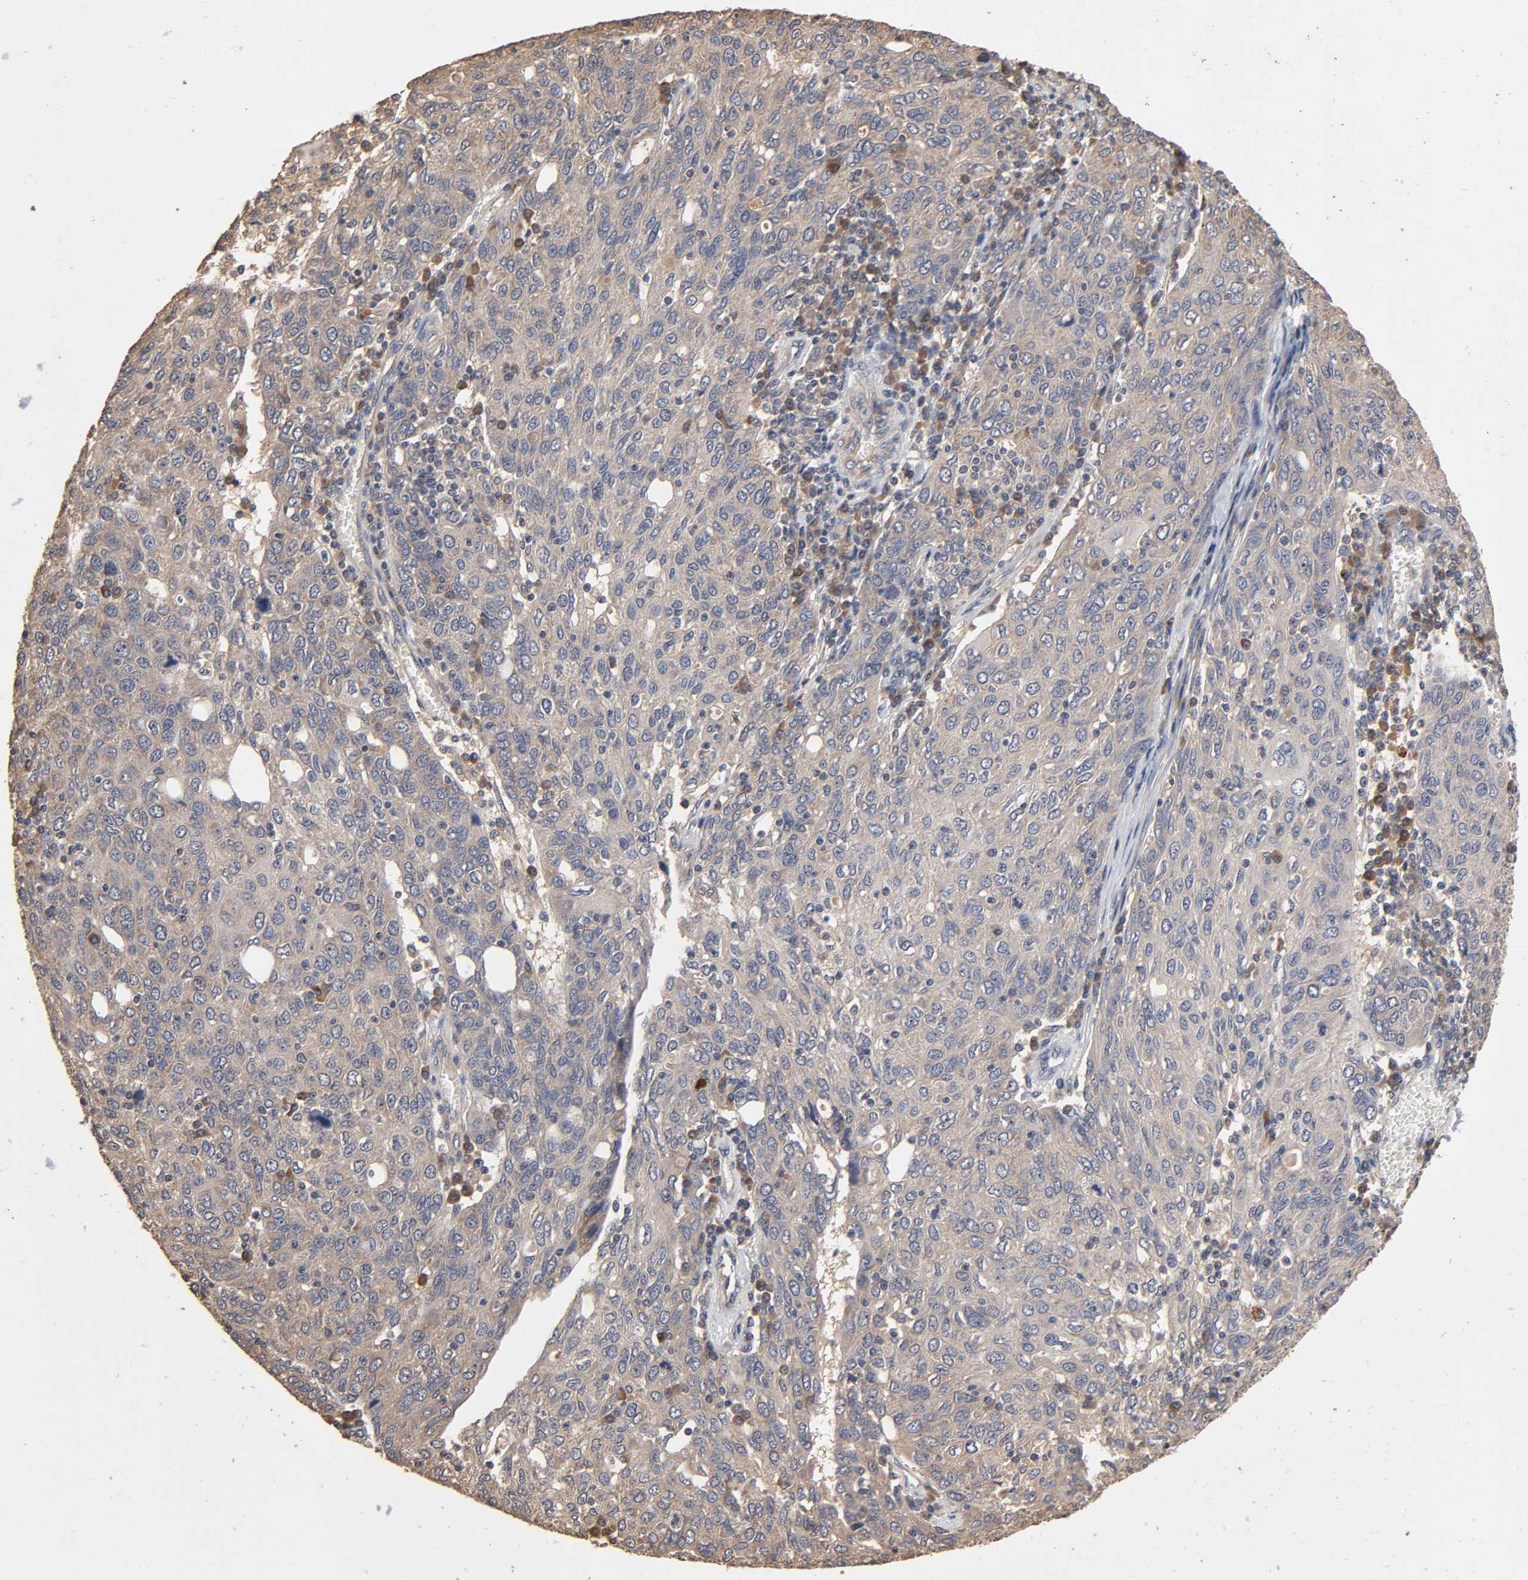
{"staining": {"intensity": "weak", "quantity": ">75%", "location": "cytoplasmic/membranous"}, "tissue": "ovarian cancer", "cell_type": "Tumor cells", "image_type": "cancer", "snomed": [{"axis": "morphology", "description": "Carcinoma, endometroid"}, {"axis": "topography", "description": "Ovary"}], "caption": "Weak cytoplasmic/membranous expression for a protein is identified in about >75% of tumor cells of endometroid carcinoma (ovarian) using IHC.", "gene": "ARHGEF7", "patient": {"sex": "female", "age": 50}}